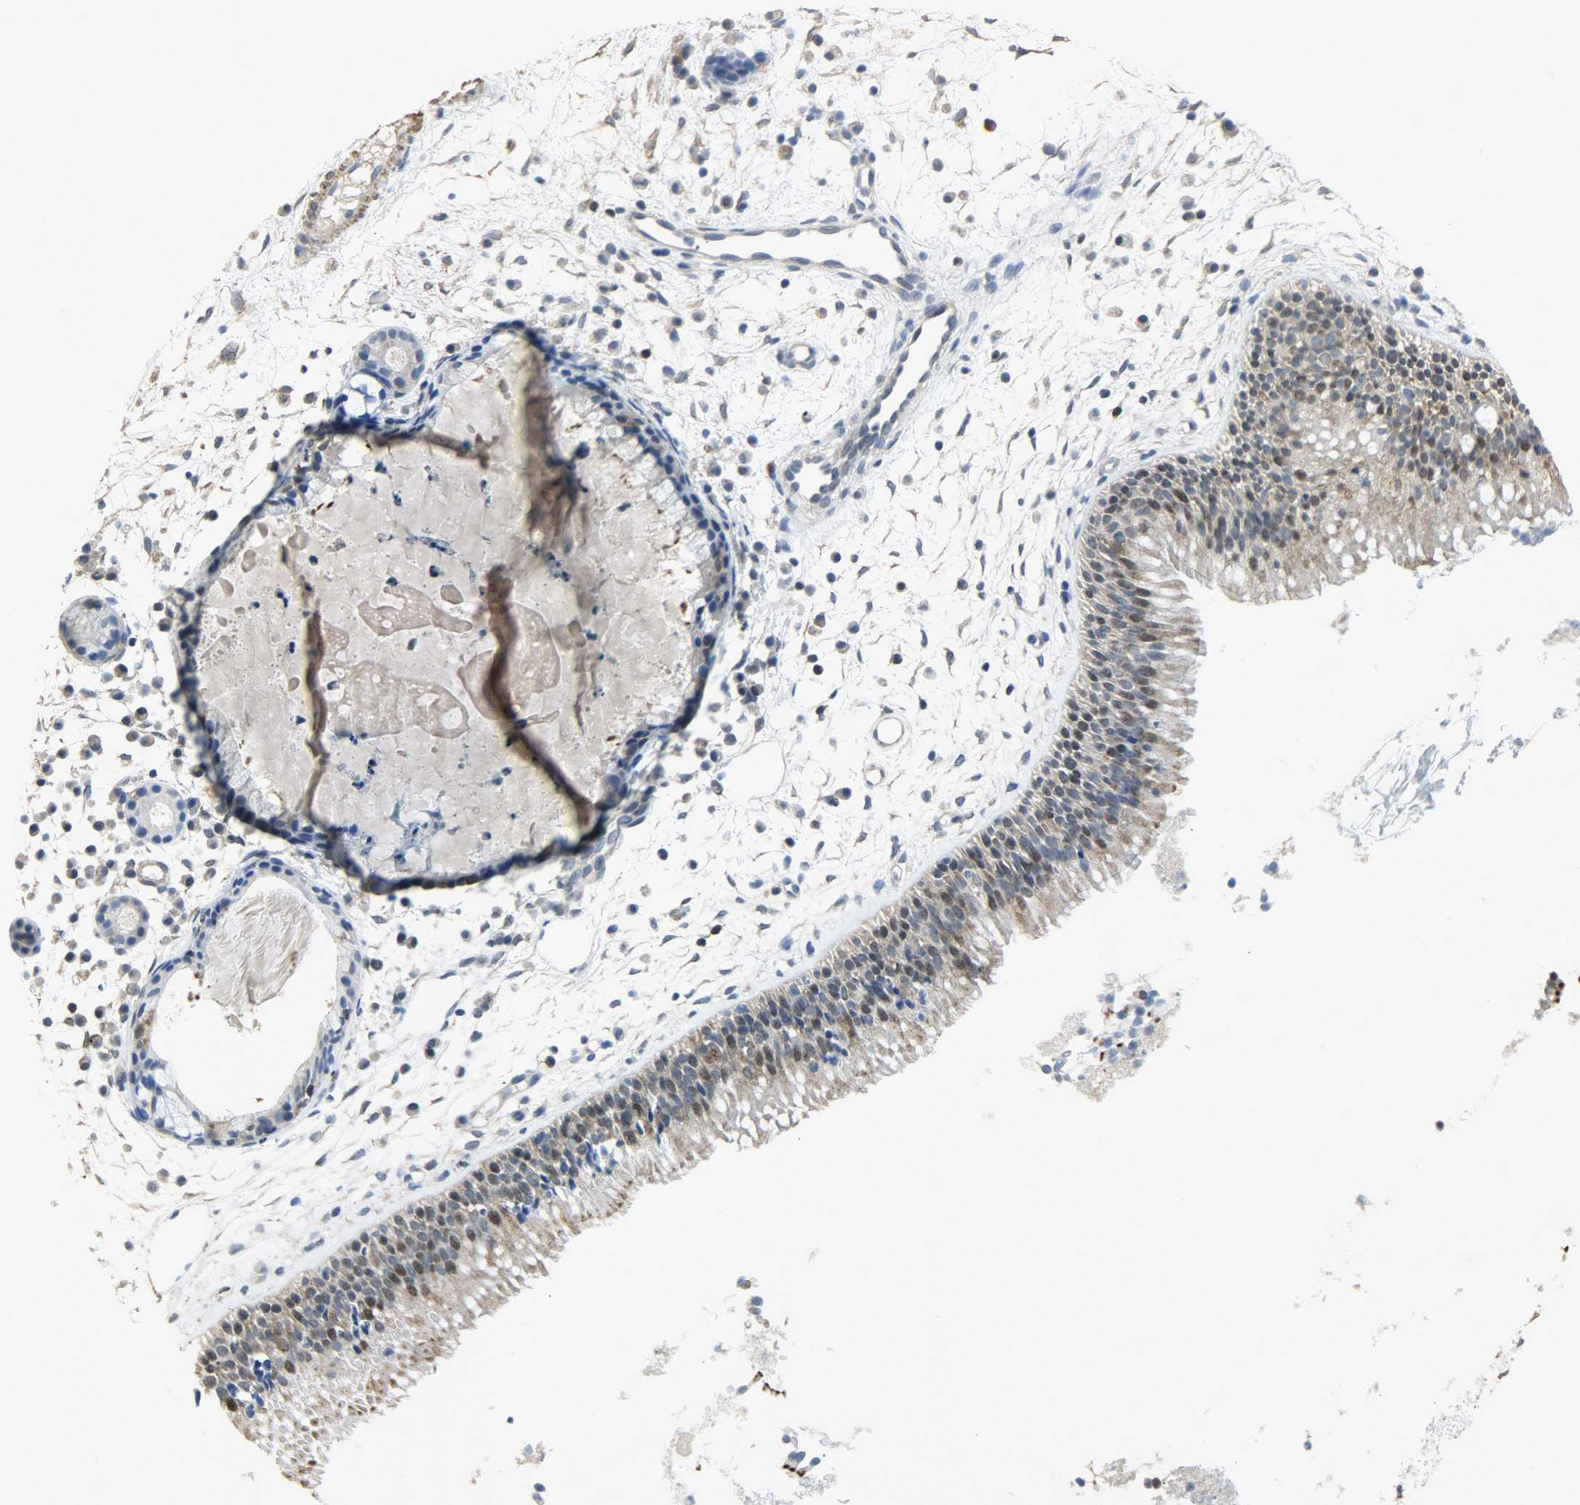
{"staining": {"intensity": "moderate", "quantity": ">75%", "location": "cytoplasmic/membranous,nuclear"}, "tissue": "nasopharynx", "cell_type": "Respiratory epithelial cells", "image_type": "normal", "snomed": [{"axis": "morphology", "description": "Normal tissue, NOS"}, {"axis": "topography", "description": "Nasopharynx"}], "caption": "The micrograph exhibits staining of normal nasopharynx, revealing moderate cytoplasmic/membranous,nuclear protein staining (brown color) within respiratory epithelial cells.", "gene": "LDHB", "patient": {"sex": "male", "age": 21}}